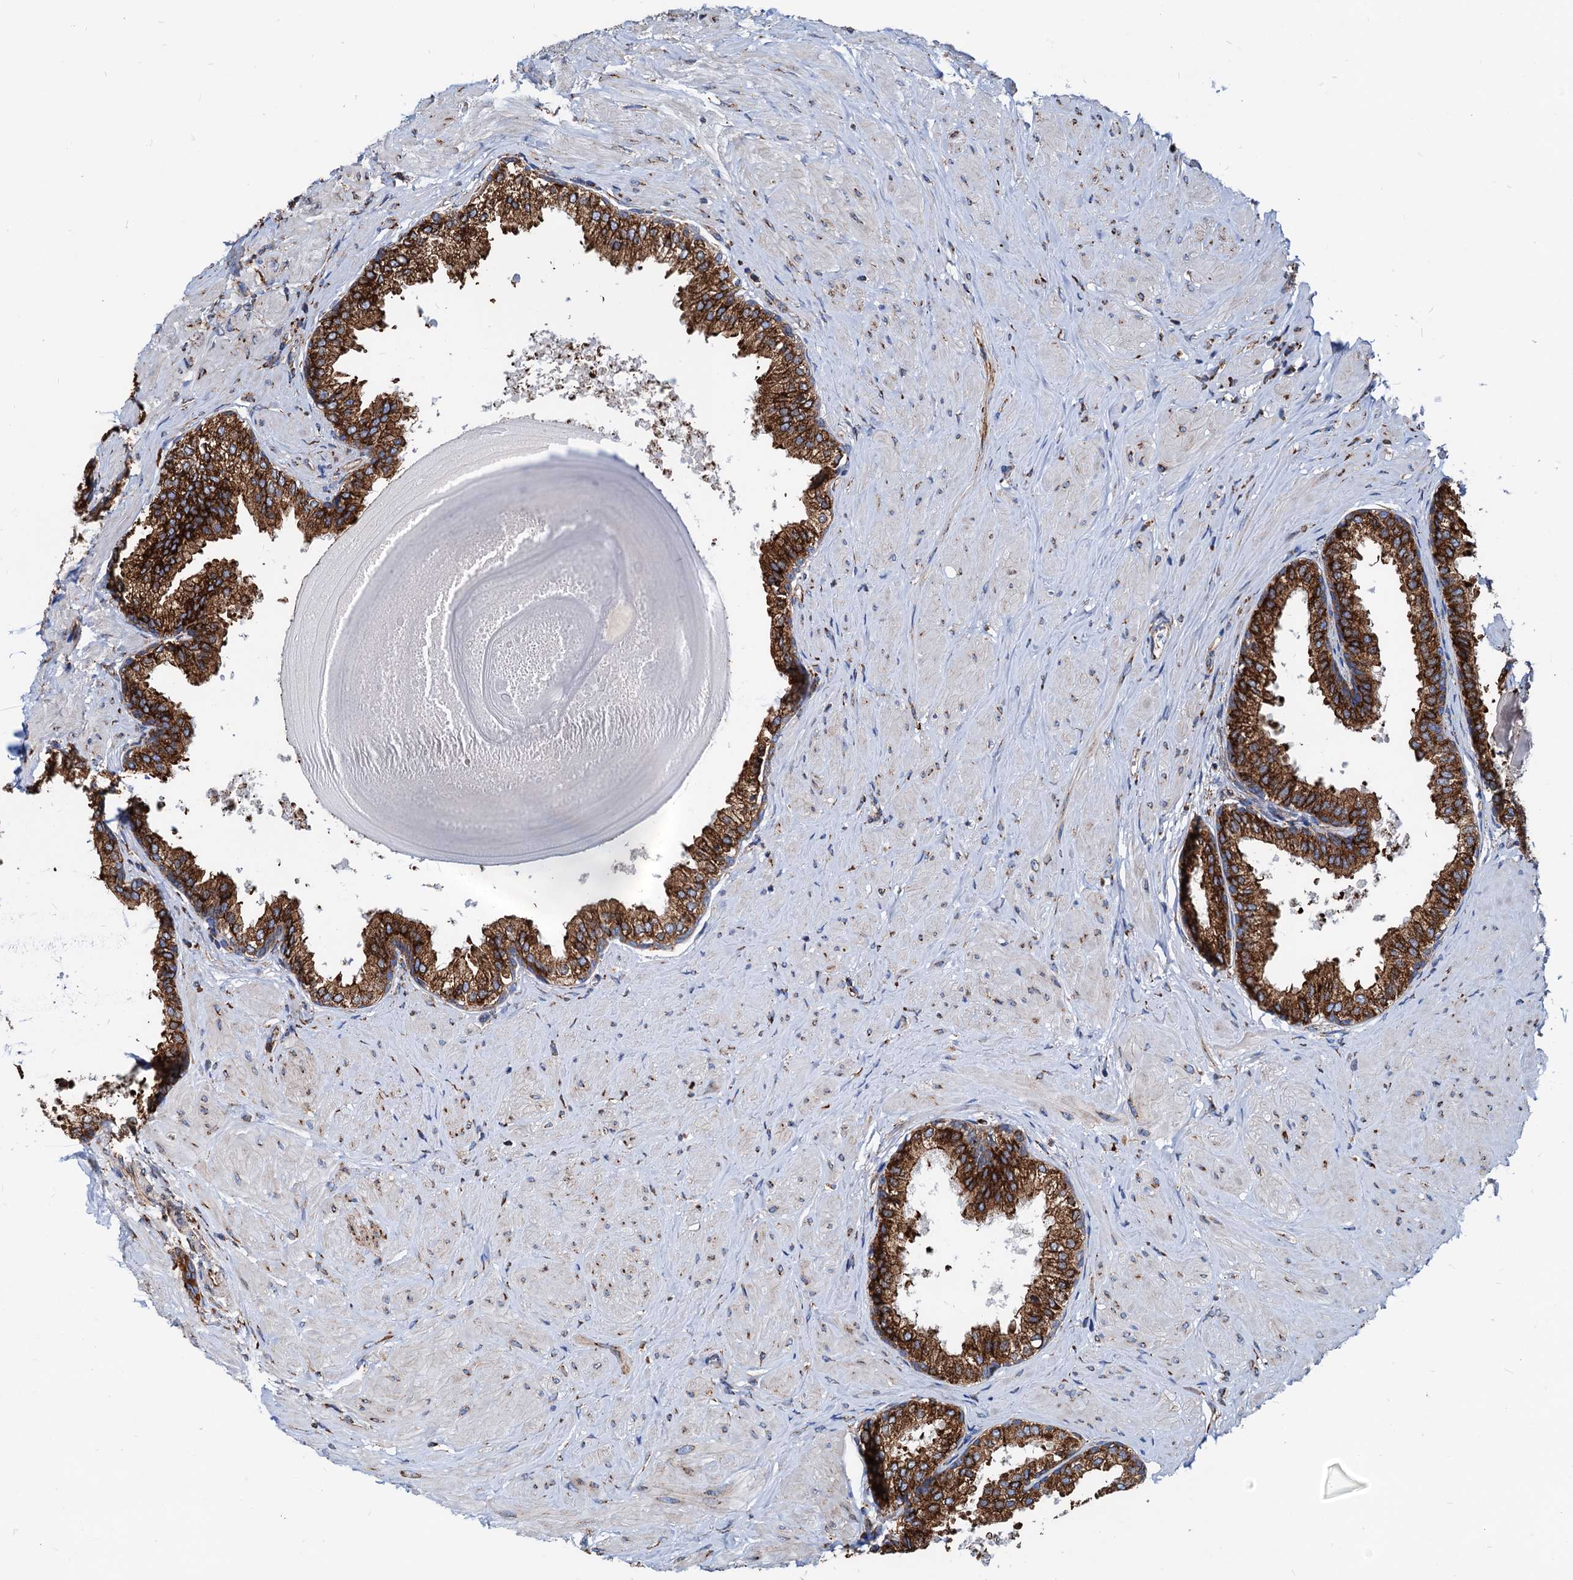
{"staining": {"intensity": "strong", "quantity": ">75%", "location": "cytoplasmic/membranous"}, "tissue": "prostate", "cell_type": "Glandular cells", "image_type": "normal", "snomed": [{"axis": "morphology", "description": "Normal tissue, NOS"}, {"axis": "topography", "description": "Prostate"}], "caption": "The photomicrograph demonstrates staining of unremarkable prostate, revealing strong cytoplasmic/membranous protein positivity (brown color) within glandular cells.", "gene": "HSPA5", "patient": {"sex": "male", "age": 48}}